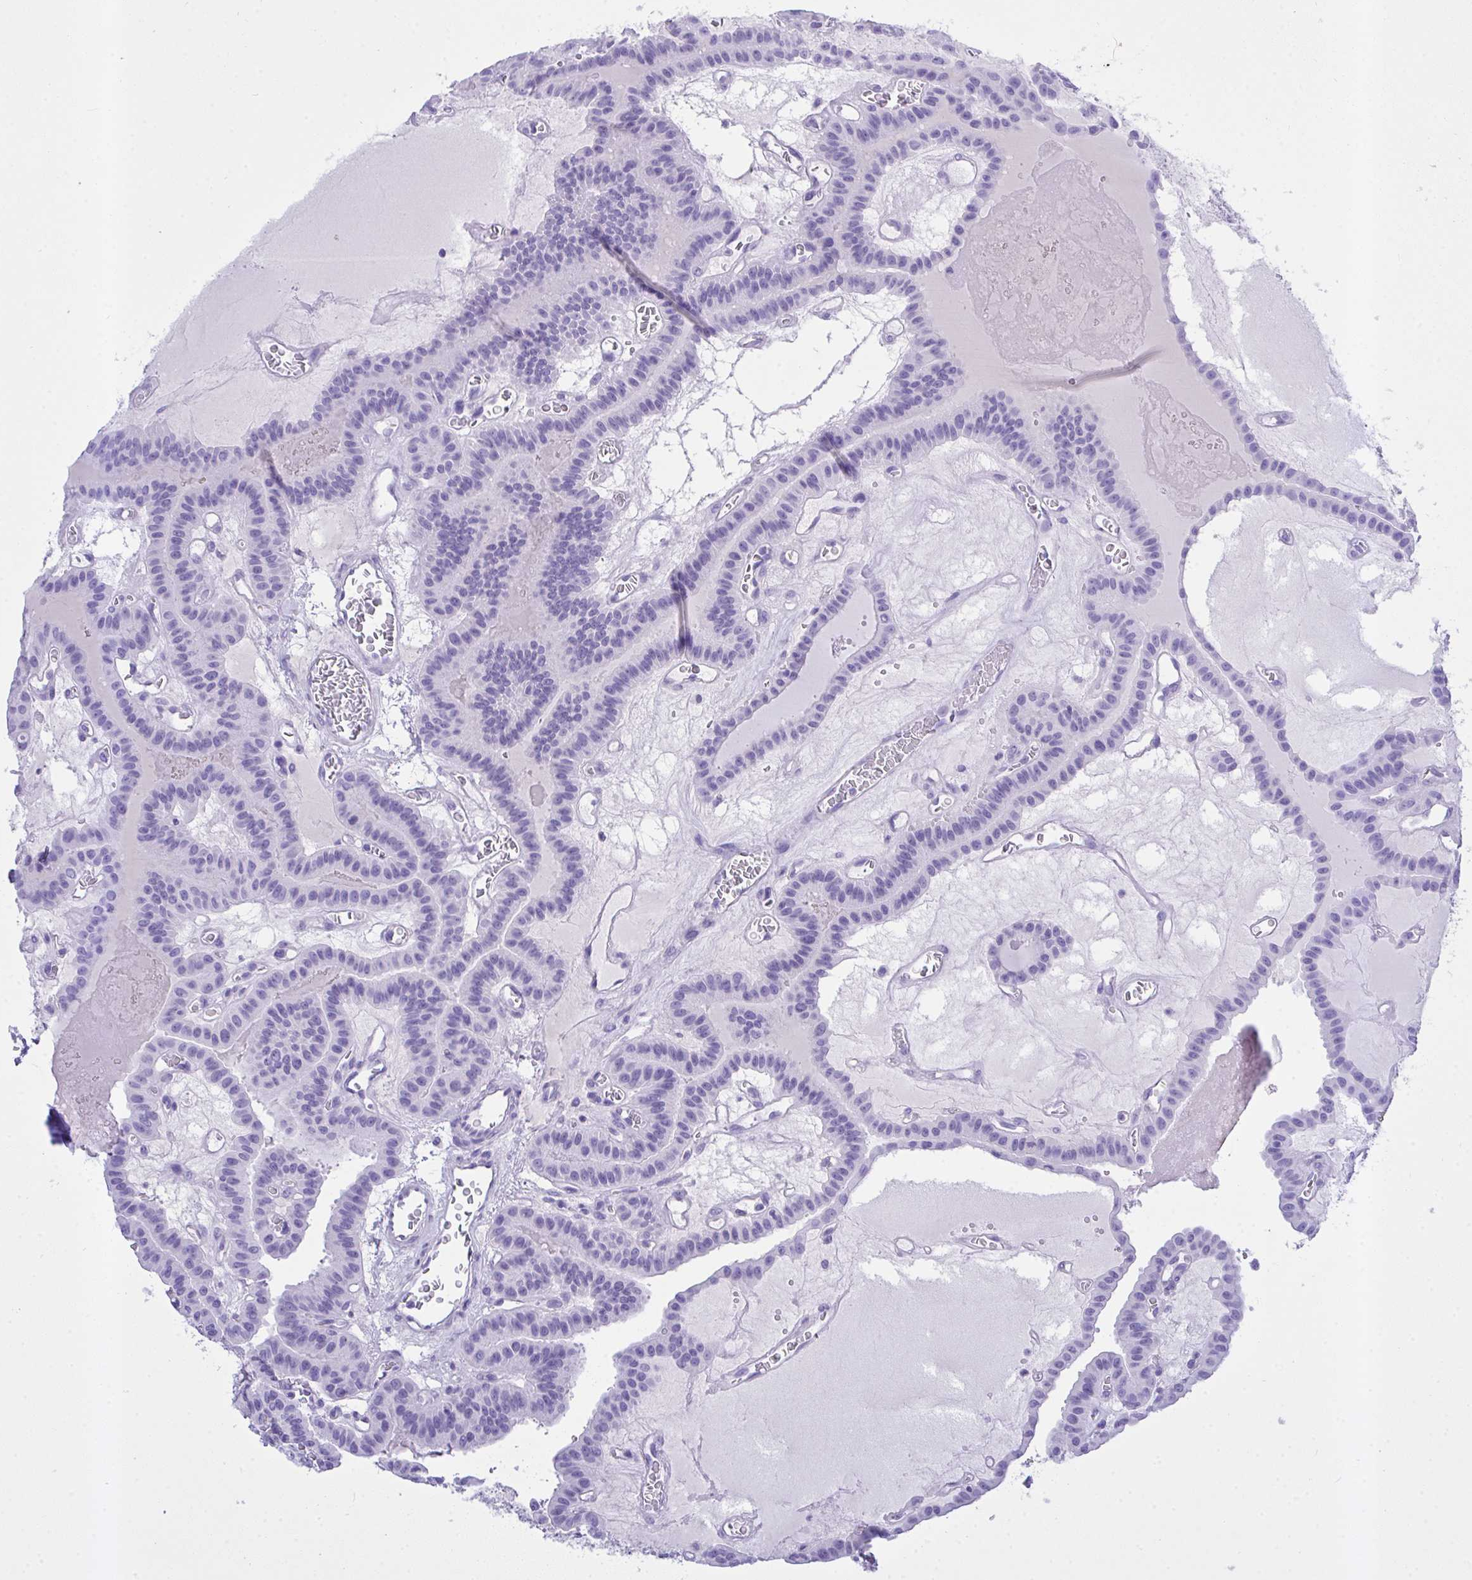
{"staining": {"intensity": "negative", "quantity": "none", "location": "none"}, "tissue": "thyroid cancer", "cell_type": "Tumor cells", "image_type": "cancer", "snomed": [{"axis": "morphology", "description": "Papillary adenocarcinoma, NOS"}, {"axis": "topography", "description": "Thyroid gland"}], "caption": "The histopathology image reveals no significant expression in tumor cells of thyroid cancer.", "gene": "AKR1D1", "patient": {"sex": "male", "age": 87}}